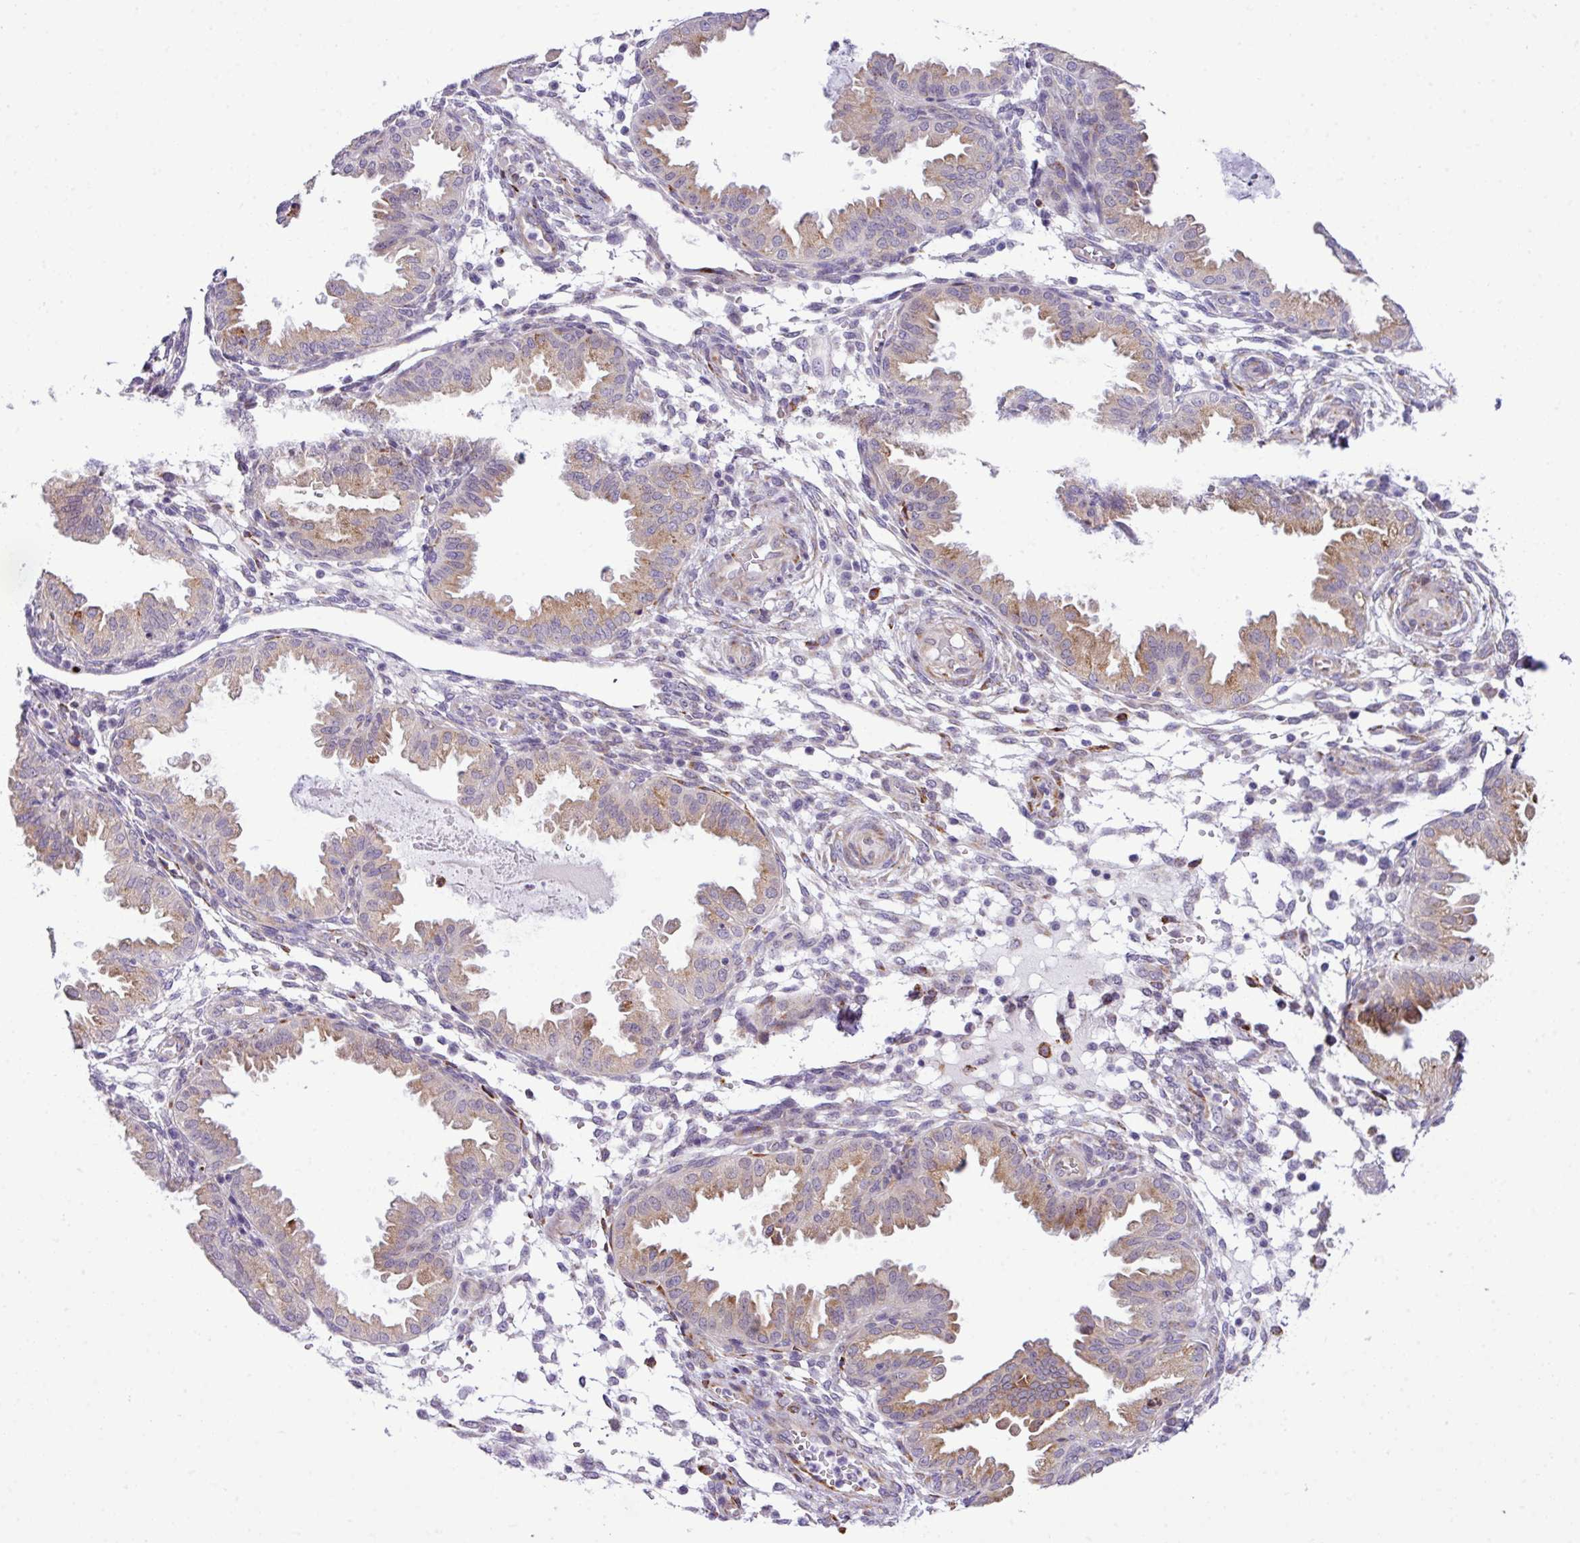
{"staining": {"intensity": "moderate", "quantity": "25%-75%", "location": "cytoplasmic/membranous"}, "tissue": "endometrium", "cell_type": "Cells in endometrial stroma", "image_type": "normal", "snomed": [{"axis": "morphology", "description": "Normal tissue, NOS"}, {"axis": "topography", "description": "Endometrium"}], "caption": "IHC of normal endometrium demonstrates medium levels of moderate cytoplasmic/membranous expression in about 25%-75% of cells in endometrial stroma. The protein of interest is shown in brown color, while the nuclei are stained blue.", "gene": "CFAP97", "patient": {"sex": "female", "age": 33}}